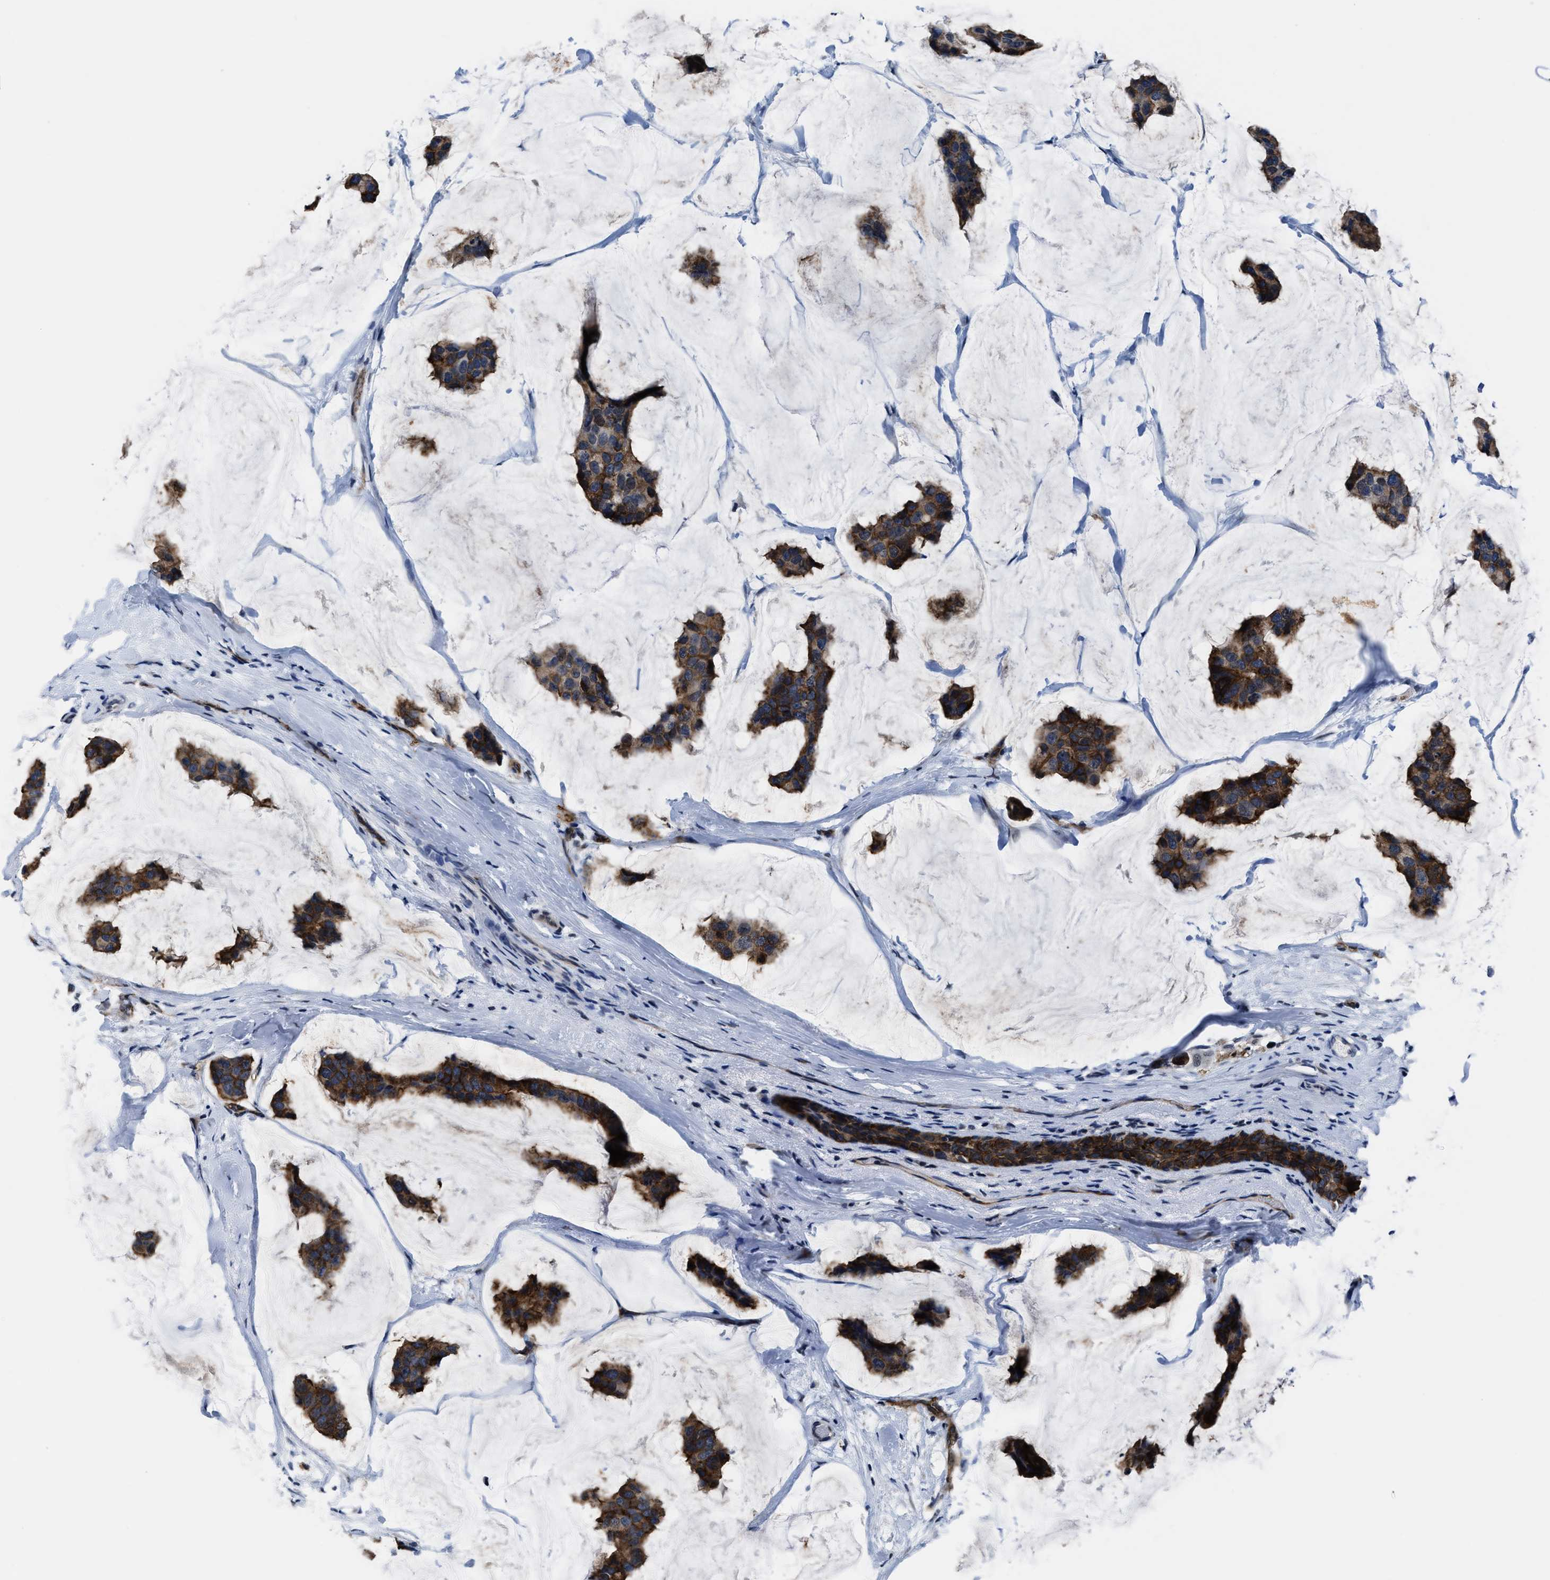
{"staining": {"intensity": "strong", "quantity": ">75%", "location": "cytoplasmic/membranous"}, "tissue": "breast cancer", "cell_type": "Tumor cells", "image_type": "cancer", "snomed": [{"axis": "morphology", "description": "Normal tissue, NOS"}, {"axis": "morphology", "description": "Duct carcinoma"}, {"axis": "topography", "description": "Breast"}], "caption": "Human infiltrating ductal carcinoma (breast) stained with a brown dye shows strong cytoplasmic/membranous positive expression in approximately >75% of tumor cells.", "gene": "MARCKSL1", "patient": {"sex": "female", "age": 50}}